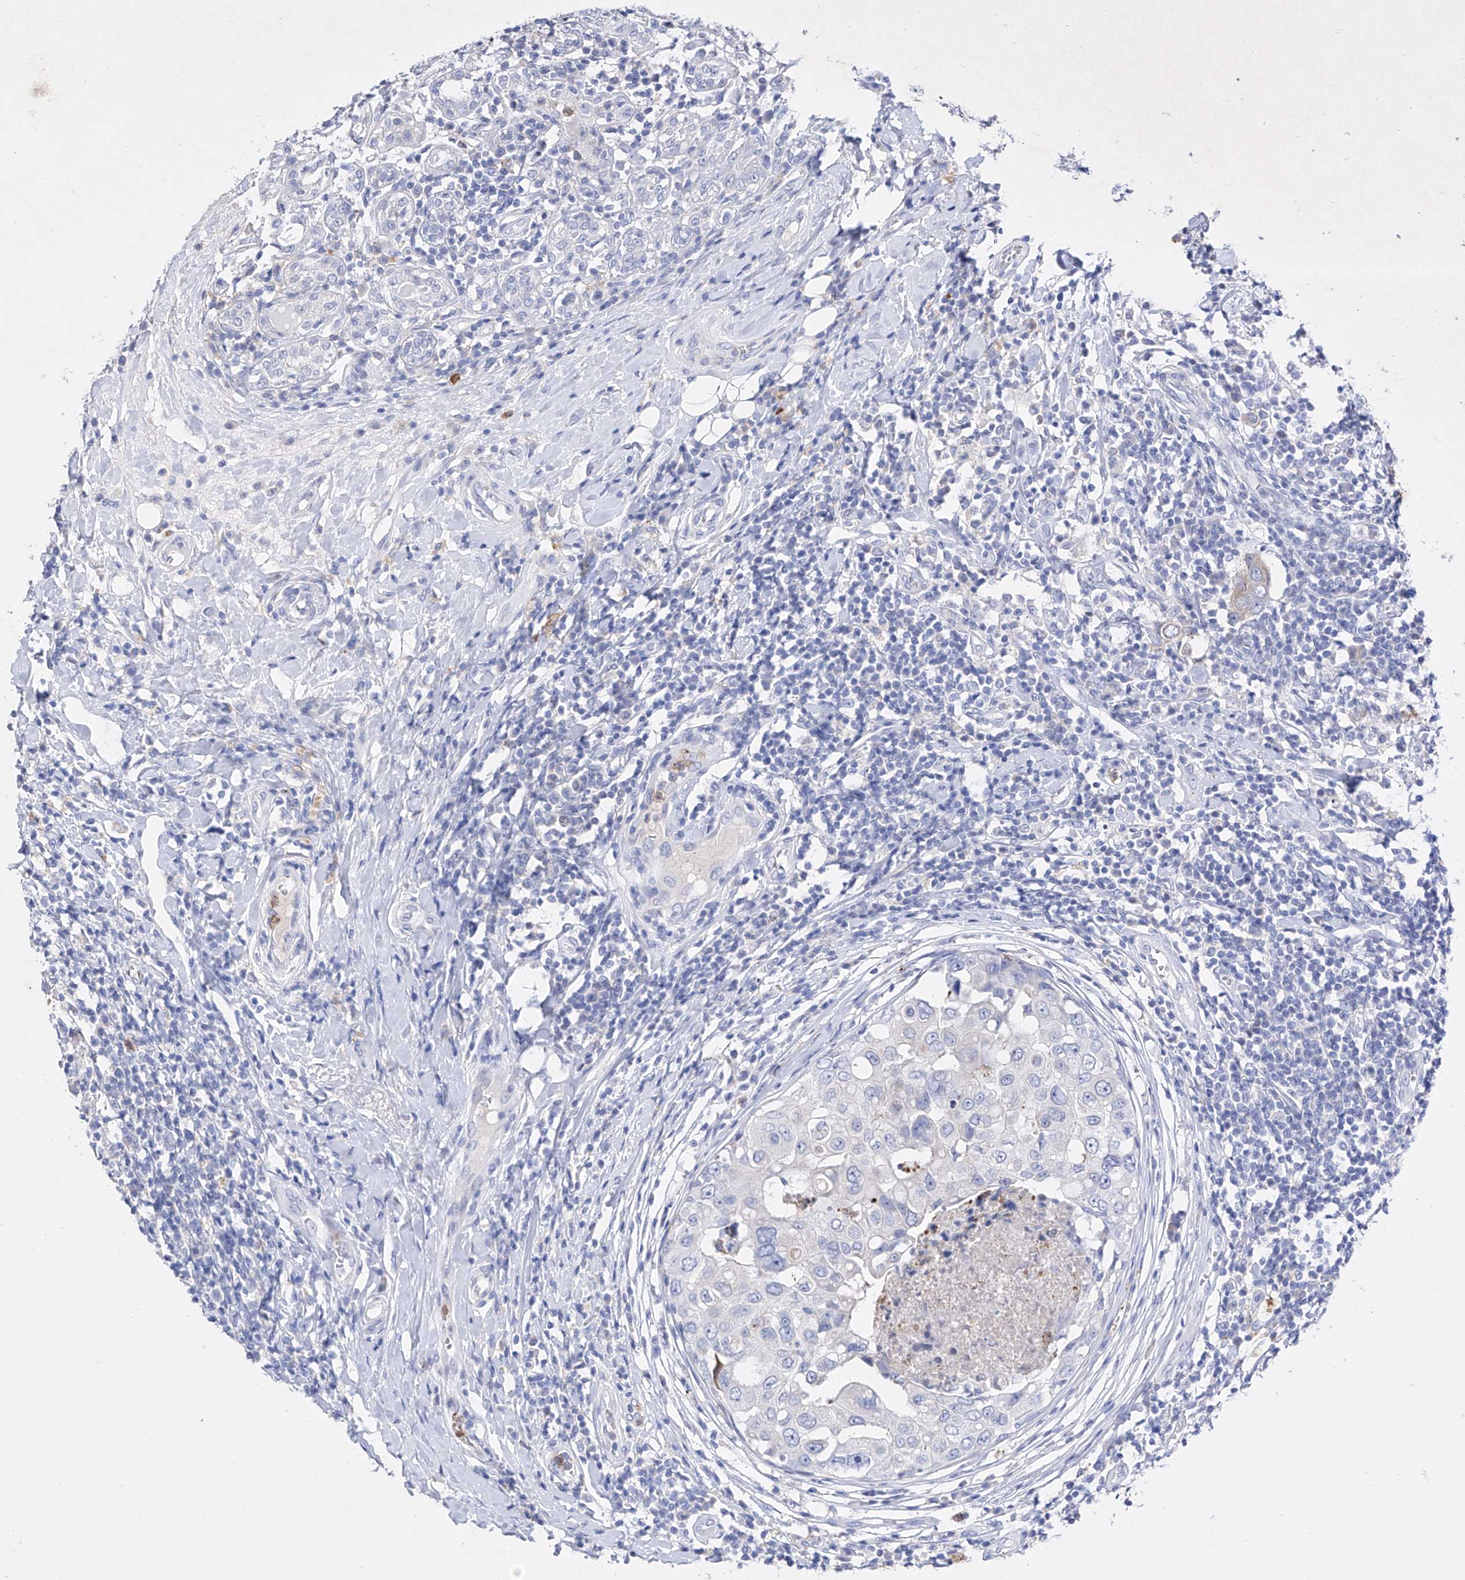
{"staining": {"intensity": "strong", "quantity": "<25%", "location": "cytoplasmic/membranous"}, "tissue": "breast cancer", "cell_type": "Tumor cells", "image_type": "cancer", "snomed": [{"axis": "morphology", "description": "Duct carcinoma"}, {"axis": "topography", "description": "Breast"}], "caption": "Protein staining of breast cancer (invasive ductal carcinoma) tissue demonstrates strong cytoplasmic/membranous staining in approximately <25% of tumor cells.", "gene": "TM7SF2", "patient": {"sex": "female", "age": 27}}